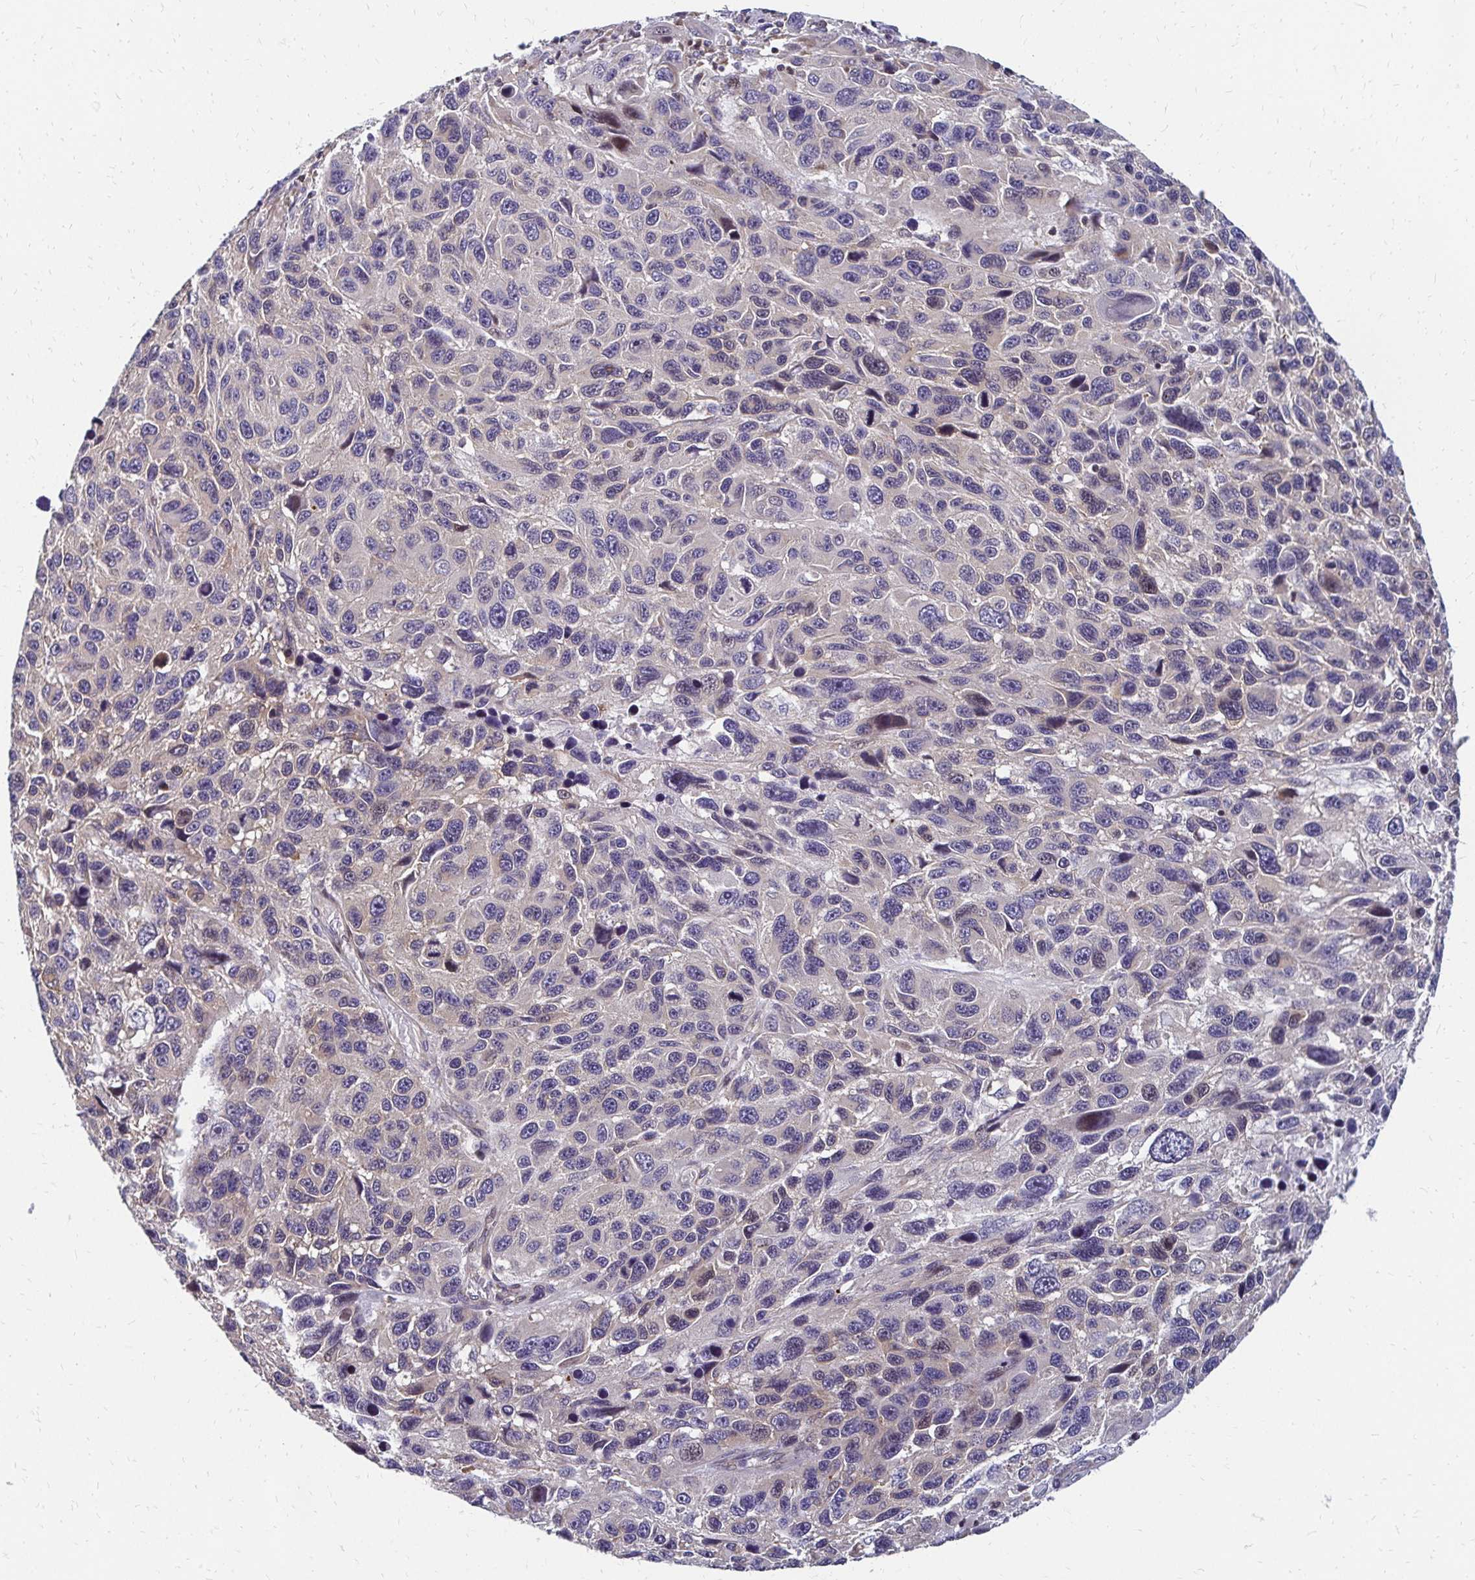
{"staining": {"intensity": "negative", "quantity": "none", "location": "none"}, "tissue": "melanoma", "cell_type": "Tumor cells", "image_type": "cancer", "snomed": [{"axis": "morphology", "description": "Malignant melanoma, NOS"}, {"axis": "topography", "description": "Skin"}], "caption": "Immunohistochemistry (IHC) of malignant melanoma demonstrates no staining in tumor cells.", "gene": "CBX7", "patient": {"sex": "male", "age": 53}}